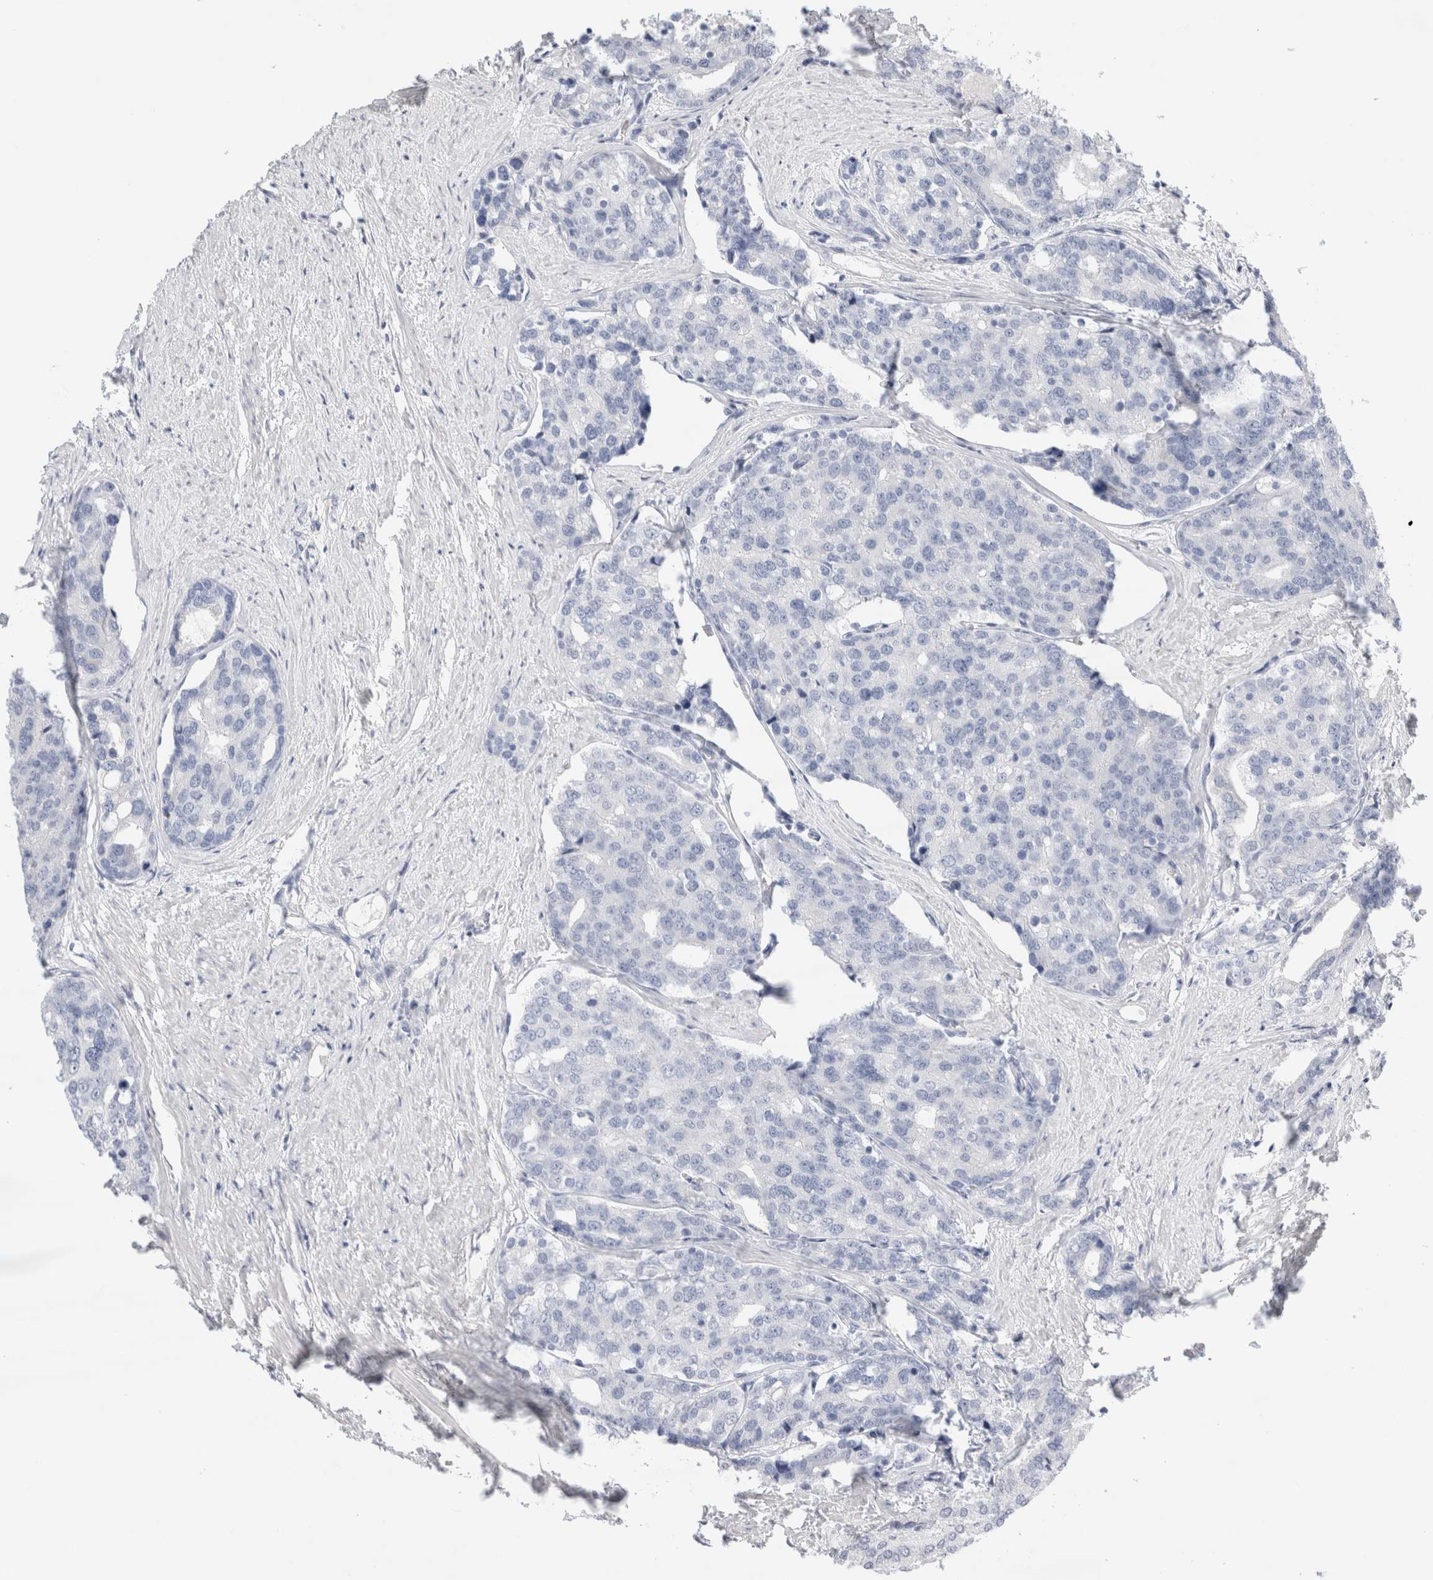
{"staining": {"intensity": "negative", "quantity": "none", "location": "none"}, "tissue": "prostate cancer", "cell_type": "Tumor cells", "image_type": "cancer", "snomed": [{"axis": "morphology", "description": "Adenocarcinoma, High grade"}, {"axis": "topography", "description": "Prostate"}], "caption": "High magnification brightfield microscopy of prostate cancer (high-grade adenocarcinoma) stained with DAB (3,3'-diaminobenzidine) (brown) and counterstained with hematoxylin (blue): tumor cells show no significant staining.", "gene": "CSK", "patient": {"sex": "male", "age": 50}}